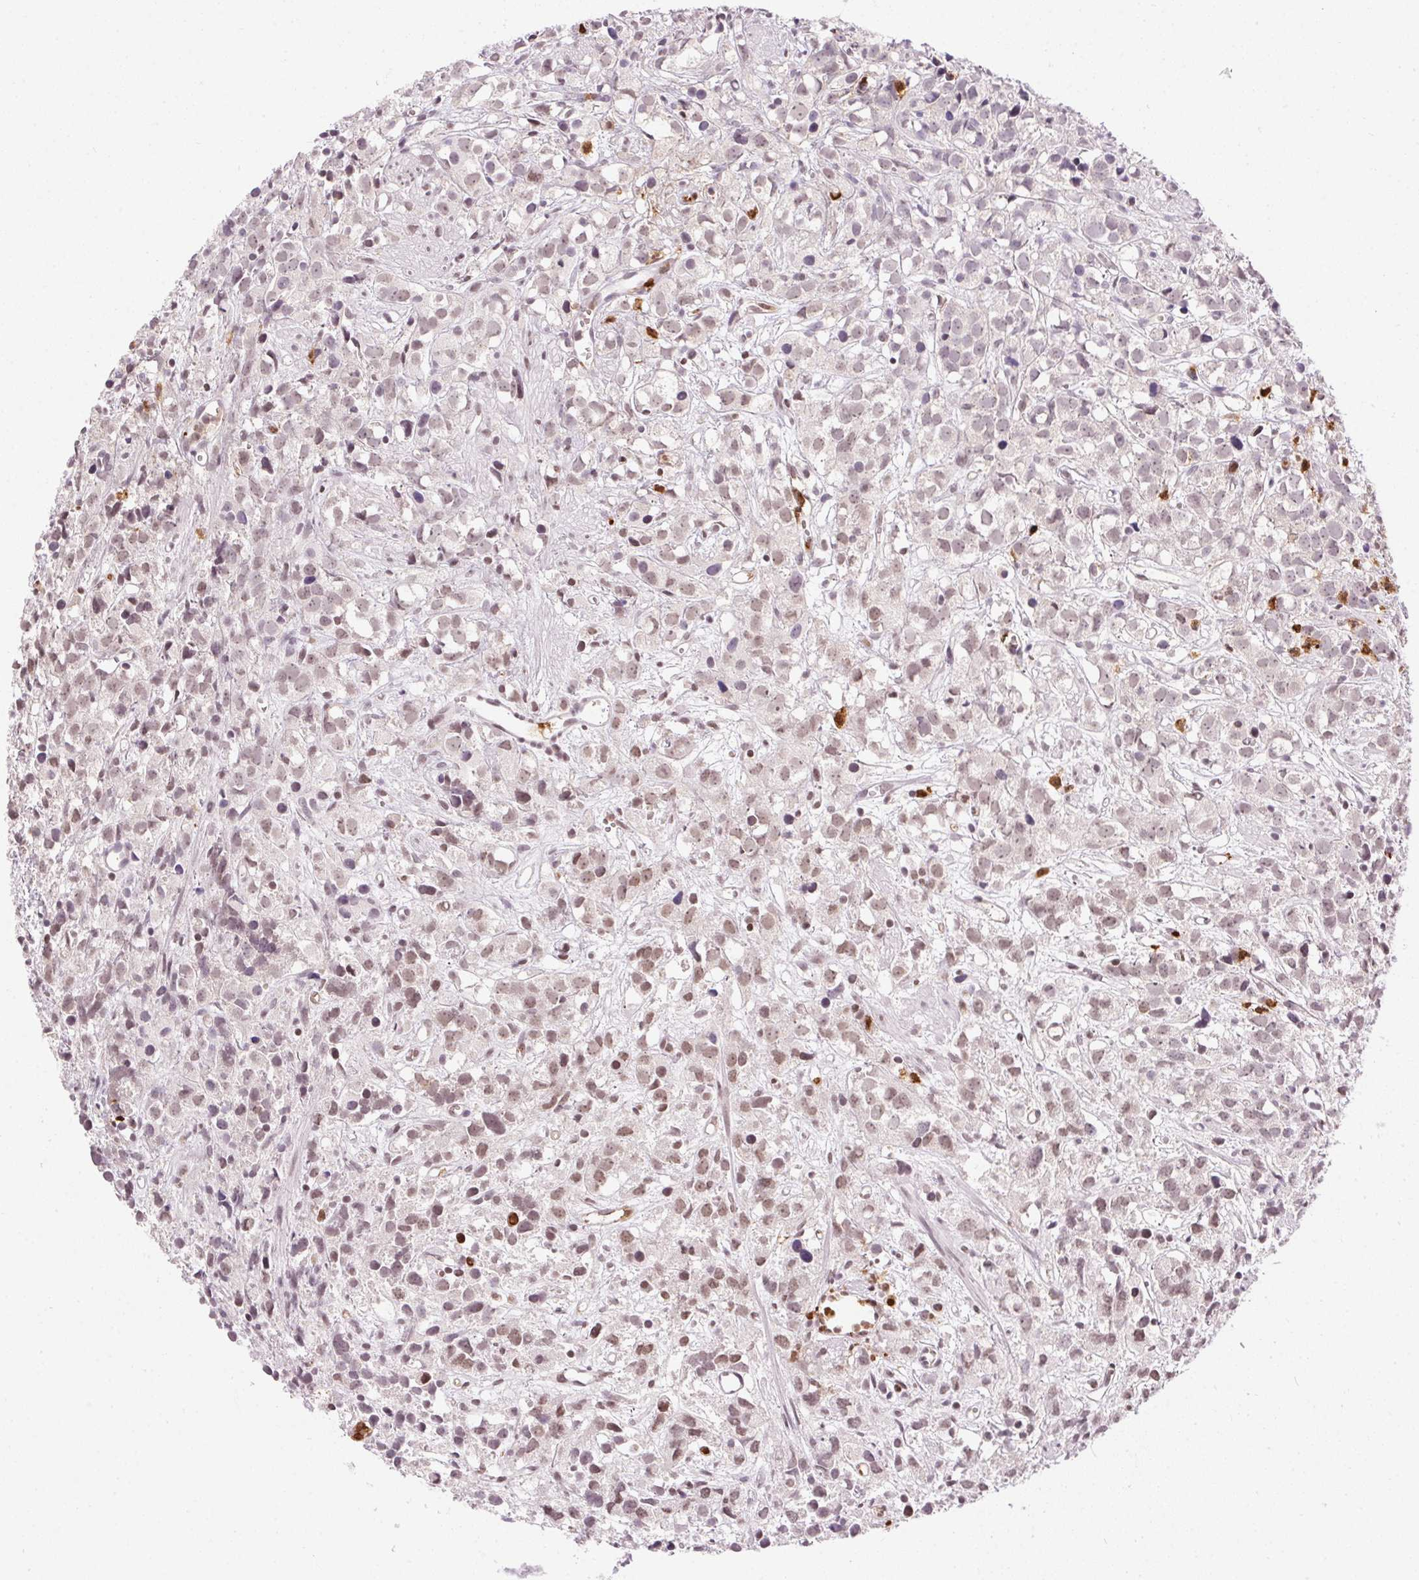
{"staining": {"intensity": "weak", "quantity": "25%-75%", "location": "nuclear"}, "tissue": "prostate cancer", "cell_type": "Tumor cells", "image_type": "cancer", "snomed": [{"axis": "morphology", "description": "Adenocarcinoma, High grade"}, {"axis": "topography", "description": "Prostate"}], "caption": "This micrograph exhibits prostate high-grade adenocarcinoma stained with IHC to label a protein in brown. The nuclear of tumor cells show weak positivity for the protein. Nuclei are counter-stained blue.", "gene": "ORM1", "patient": {"sex": "male", "age": 68}}